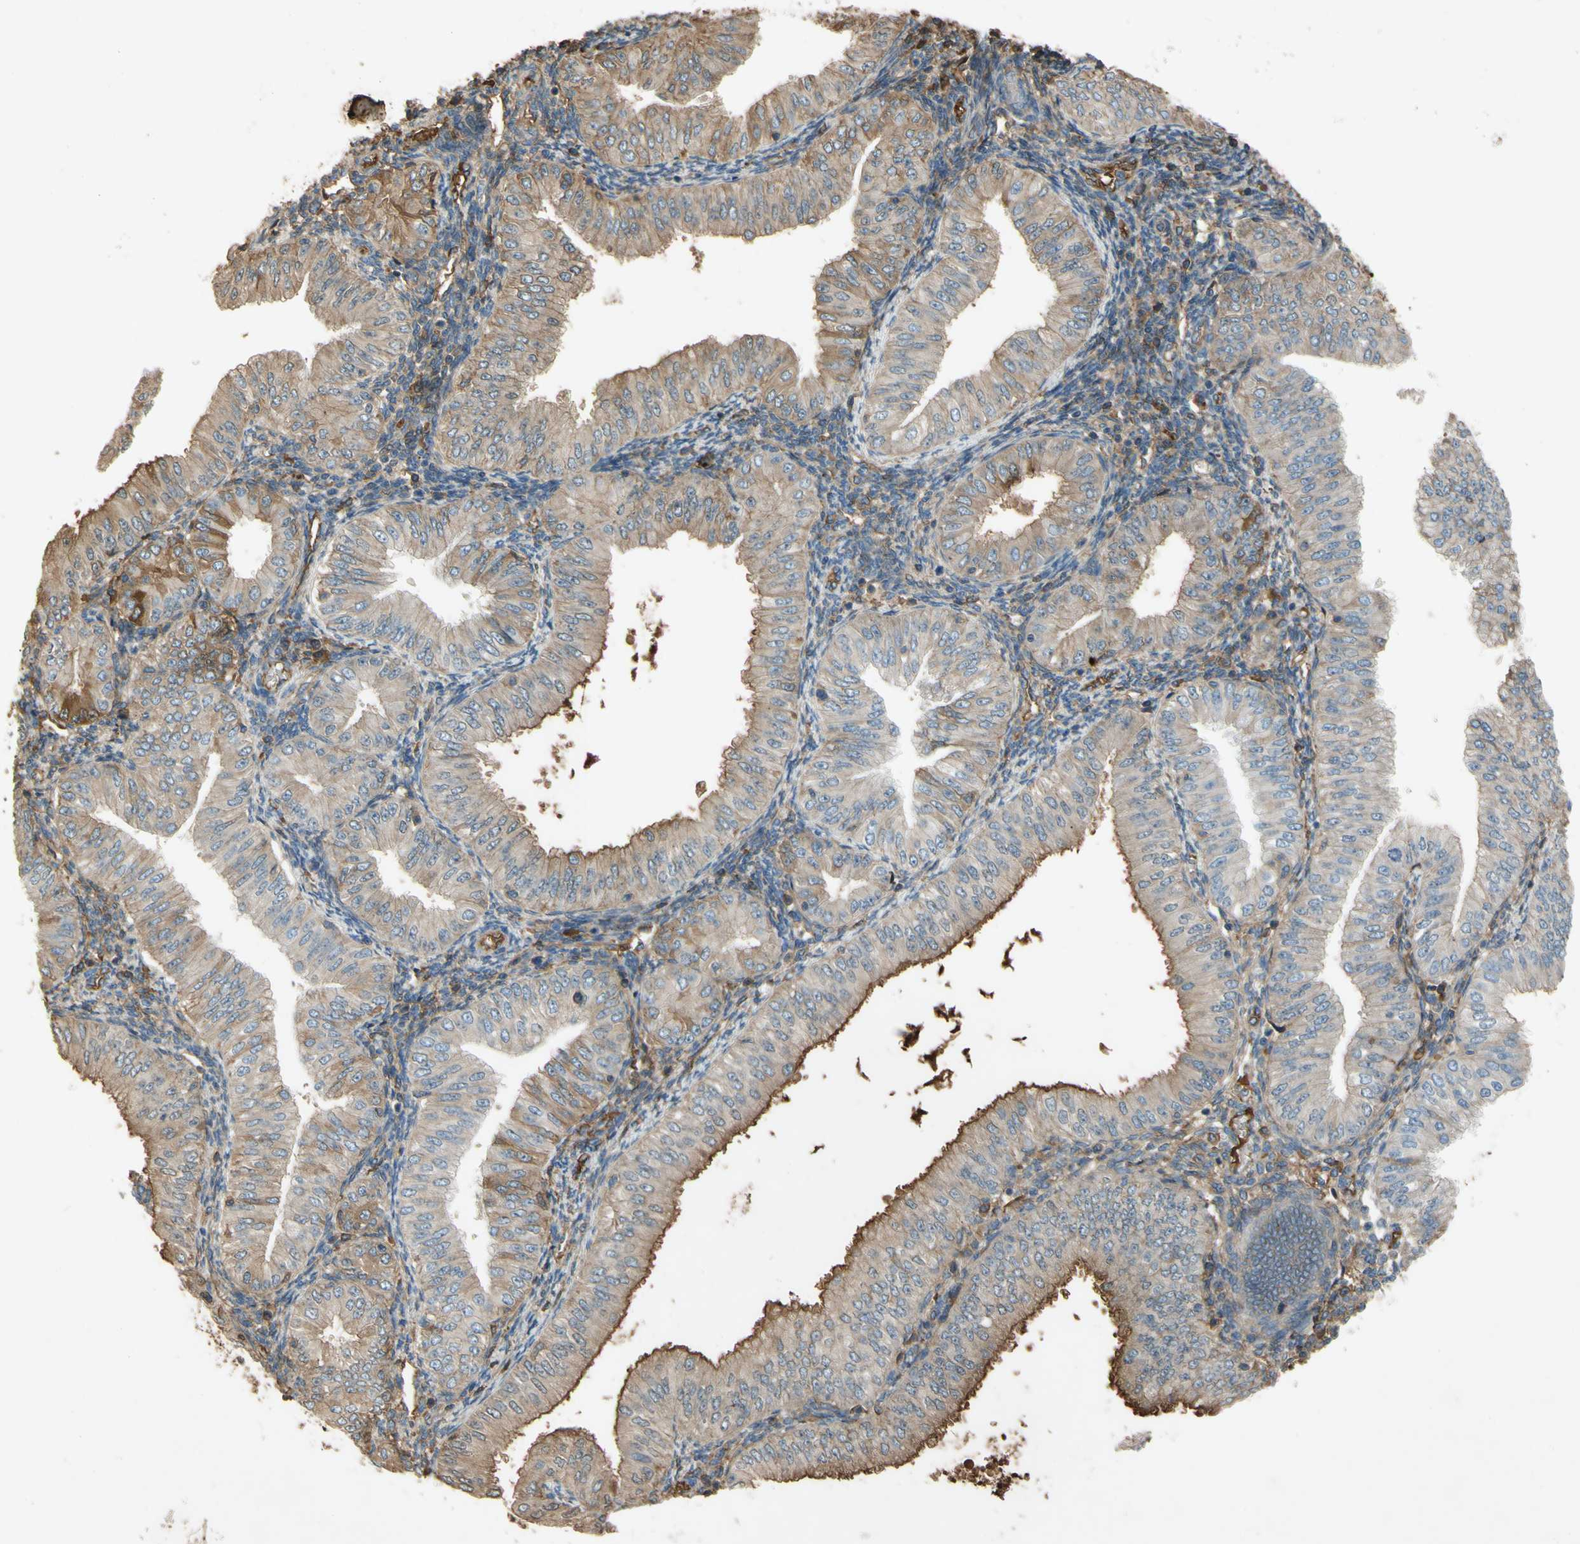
{"staining": {"intensity": "moderate", "quantity": "25%-75%", "location": "cytoplasmic/membranous"}, "tissue": "endometrial cancer", "cell_type": "Tumor cells", "image_type": "cancer", "snomed": [{"axis": "morphology", "description": "Normal tissue, NOS"}, {"axis": "morphology", "description": "Adenocarcinoma, NOS"}, {"axis": "topography", "description": "Endometrium"}], "caption": "Tumor cells exhibit medium levels of moderate cytoplasmic/membranous expression in approximately 25%-75% of cells in endometrial cancer. (DAB (3,3'-diaminobenzidine) IHC with brightfield microscopy, high magnification).", "gene": "TIMP2", "patient": {"sex": "female", "age": 53}}